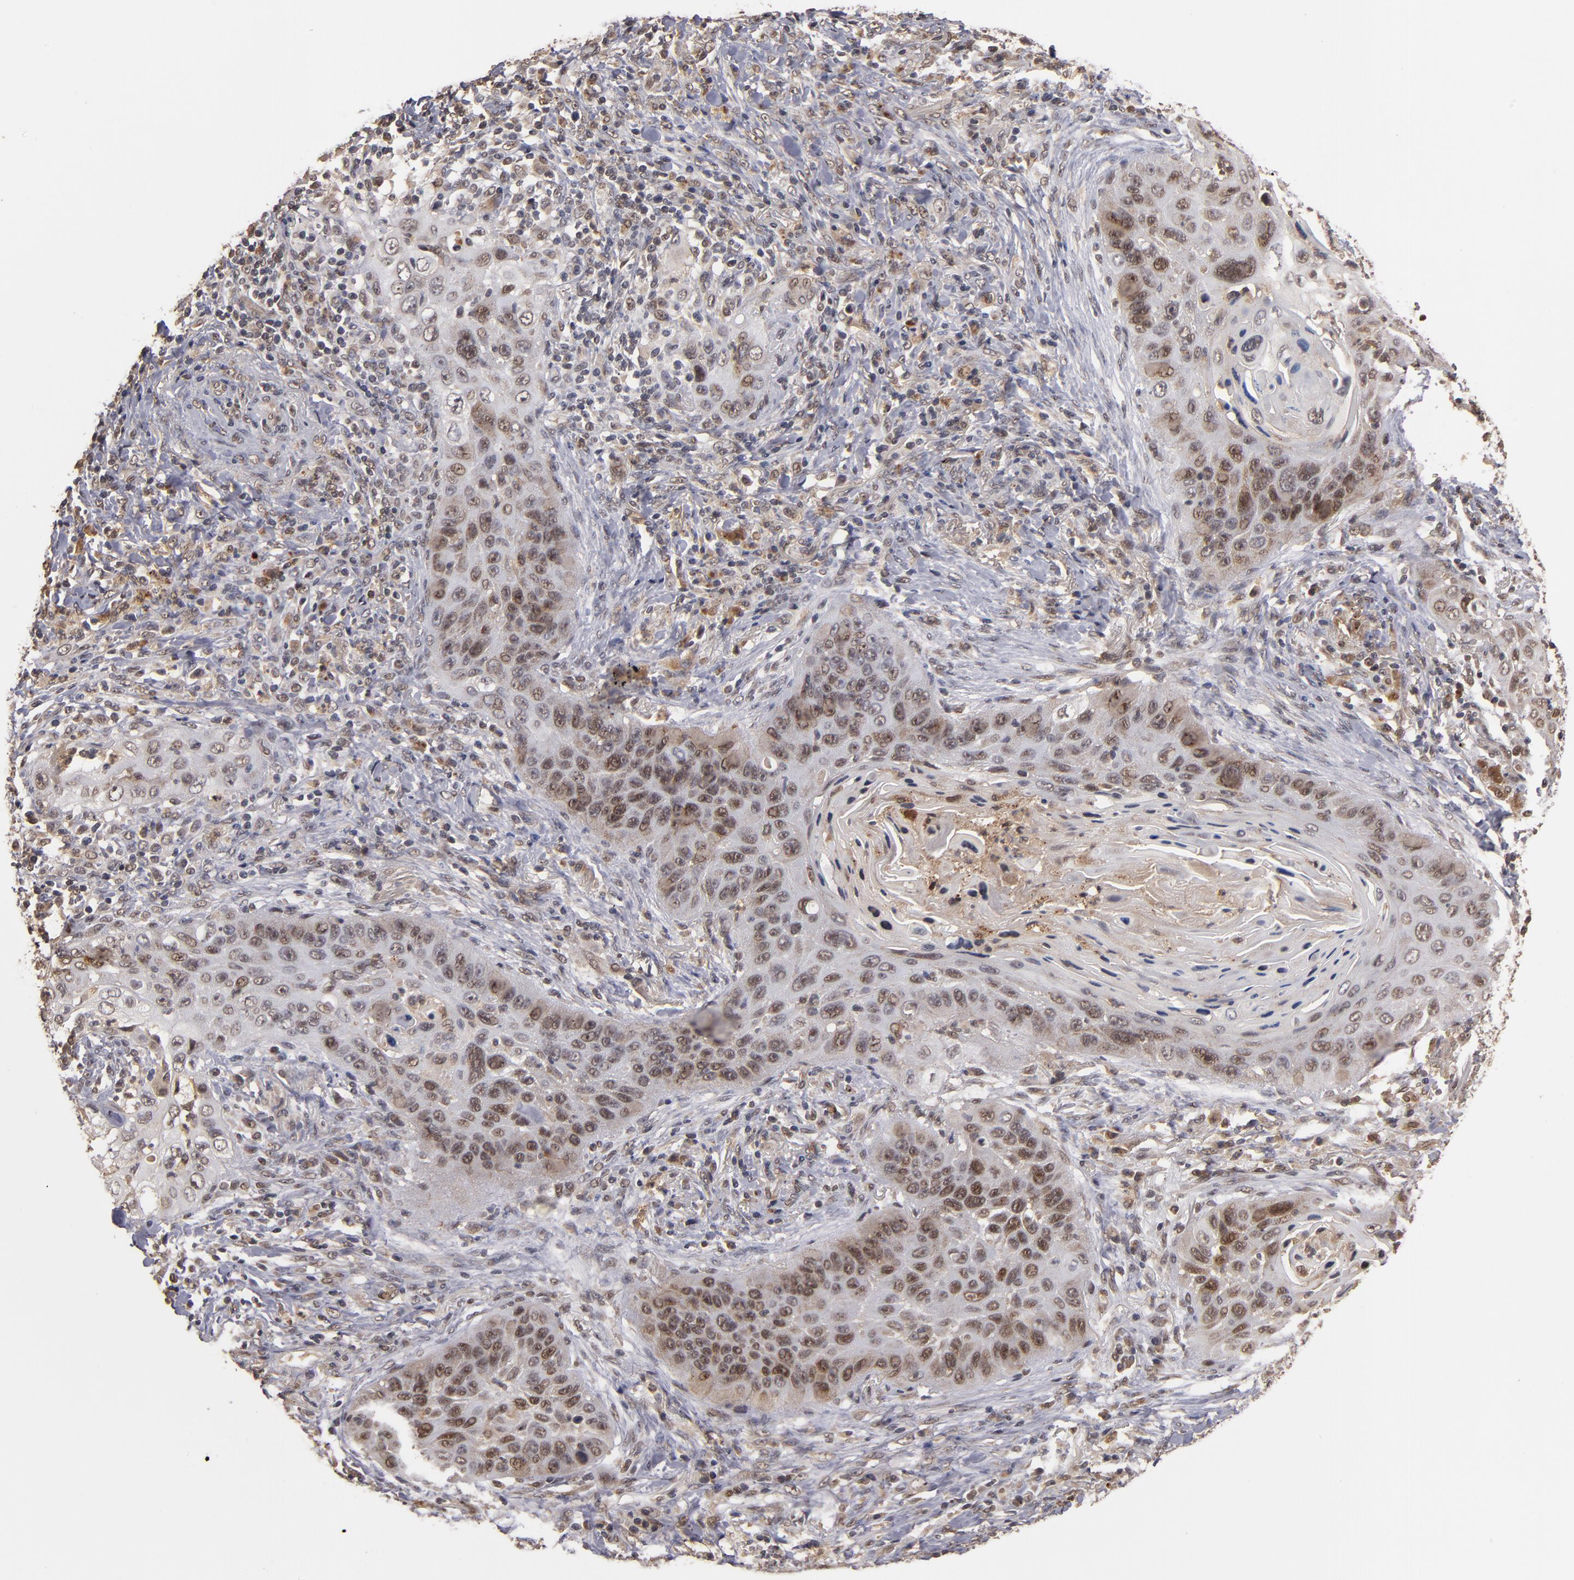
{"staining": {"intensity": "moderate", "quantity": "25%-75%", "location": "nuclear"}, "tissue": "lung cancer", "cell_type": "Tumor cells", "image_type": "cancer", "snomed": [{"axis": "morphology", "description": "Squamous cell carcinoma, NOS"}, {"axis": "topography", "description": "Lung"}], "caption": "Immunohistochemistry of human squamous cell carcinoma (lung) demonstrates medium levels of moderate nuclear staining in approximately 25%-75% of tumor cells.", "gene": "CUL5", "patient": {"sex": "female", "age": 67}}